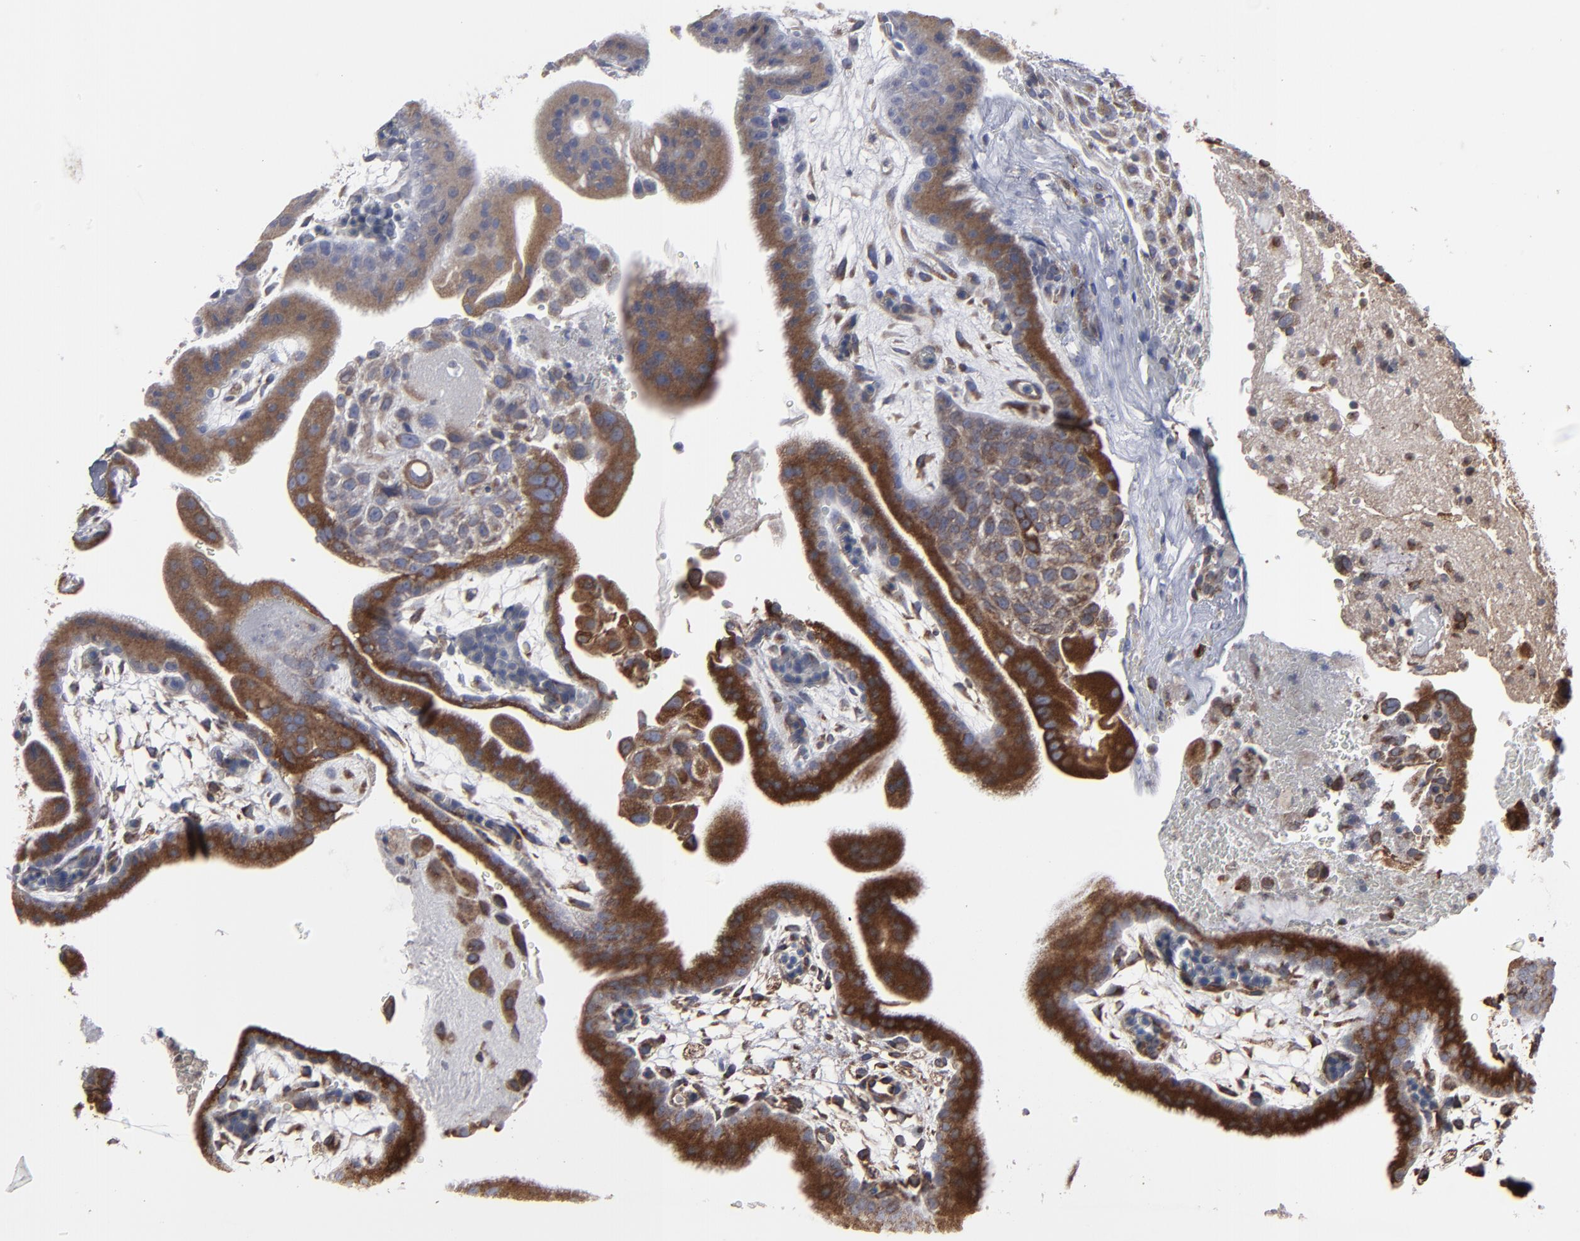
{"staining": {"intensity": "moderate", "quantity": ">75%", "location": "cytoplasmic/membranous"}, "tissue": "placenta", "cell_type": "Trophoblastic cells", "image_type": "normal", "snomed": [{"axis": "morphology", "description": "Normal tissue, NOS"}, {"axis": "topography", "description": "Placenta"}], "caption": "Human placenta stained for a protein (brown) displays moderate cytoplasmic/membranous positive positivity in about >75% of trophoblastic cells.", "gene": "CNIH1", "patient": {"sex": "female", "age": 19}}